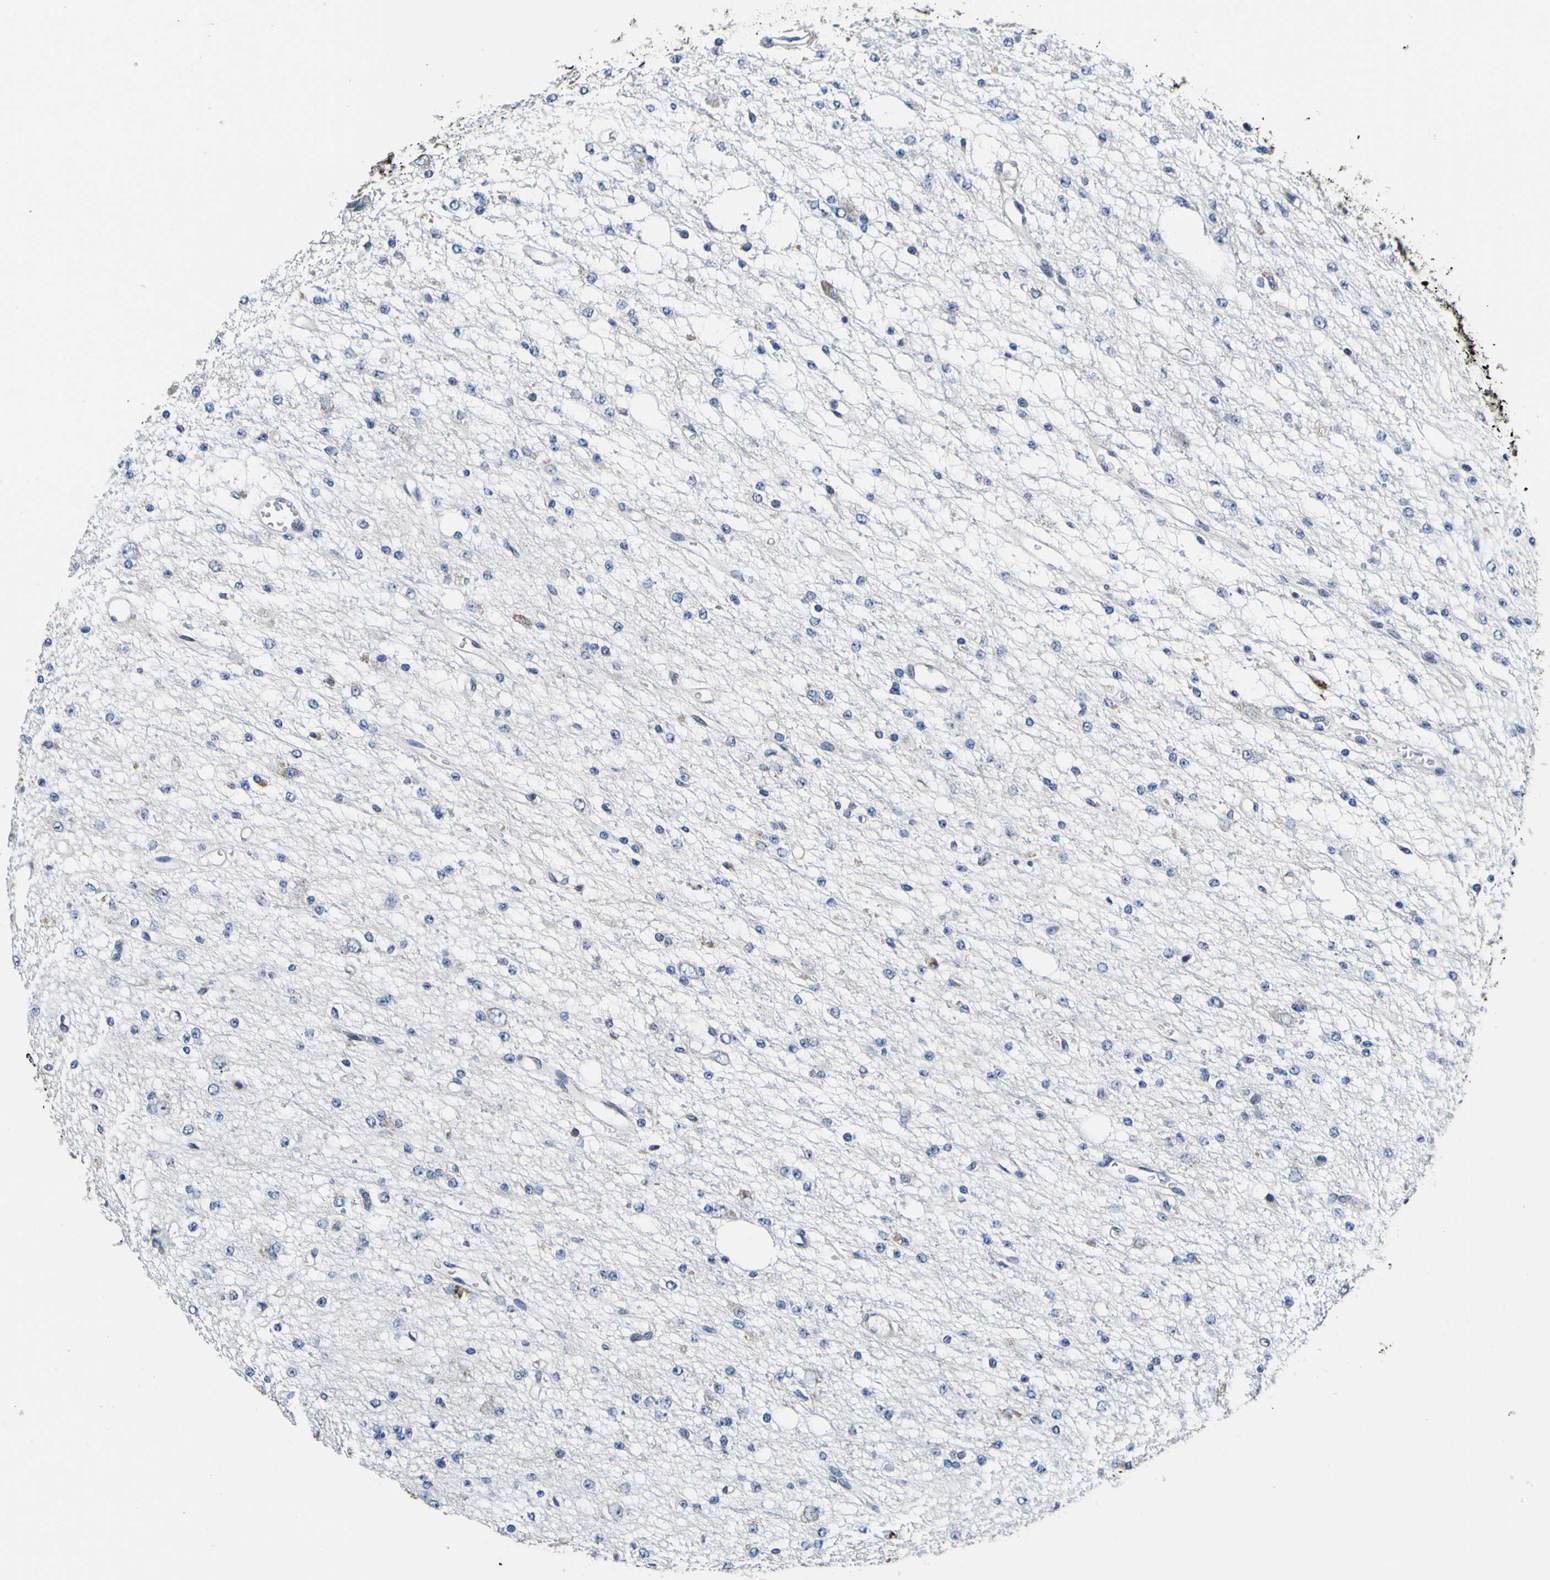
{"staining": {"intensity": "negative", "quantity": "none", "location": "none"}, "tissue": "glioma", "cell_type": "Tumor cells", "image_type": "cancer", "snomed": [{"axis": "morphology", "description": "Glioma, malignant, Low grade"}, {"axis": "topography", "description": "Brain"}], "caption": "Tumor cells show no significant protein expression in malignant glioma (low-grade).", "gene": "NLRP3", "patient": {"sex": "male", "age": 38}}